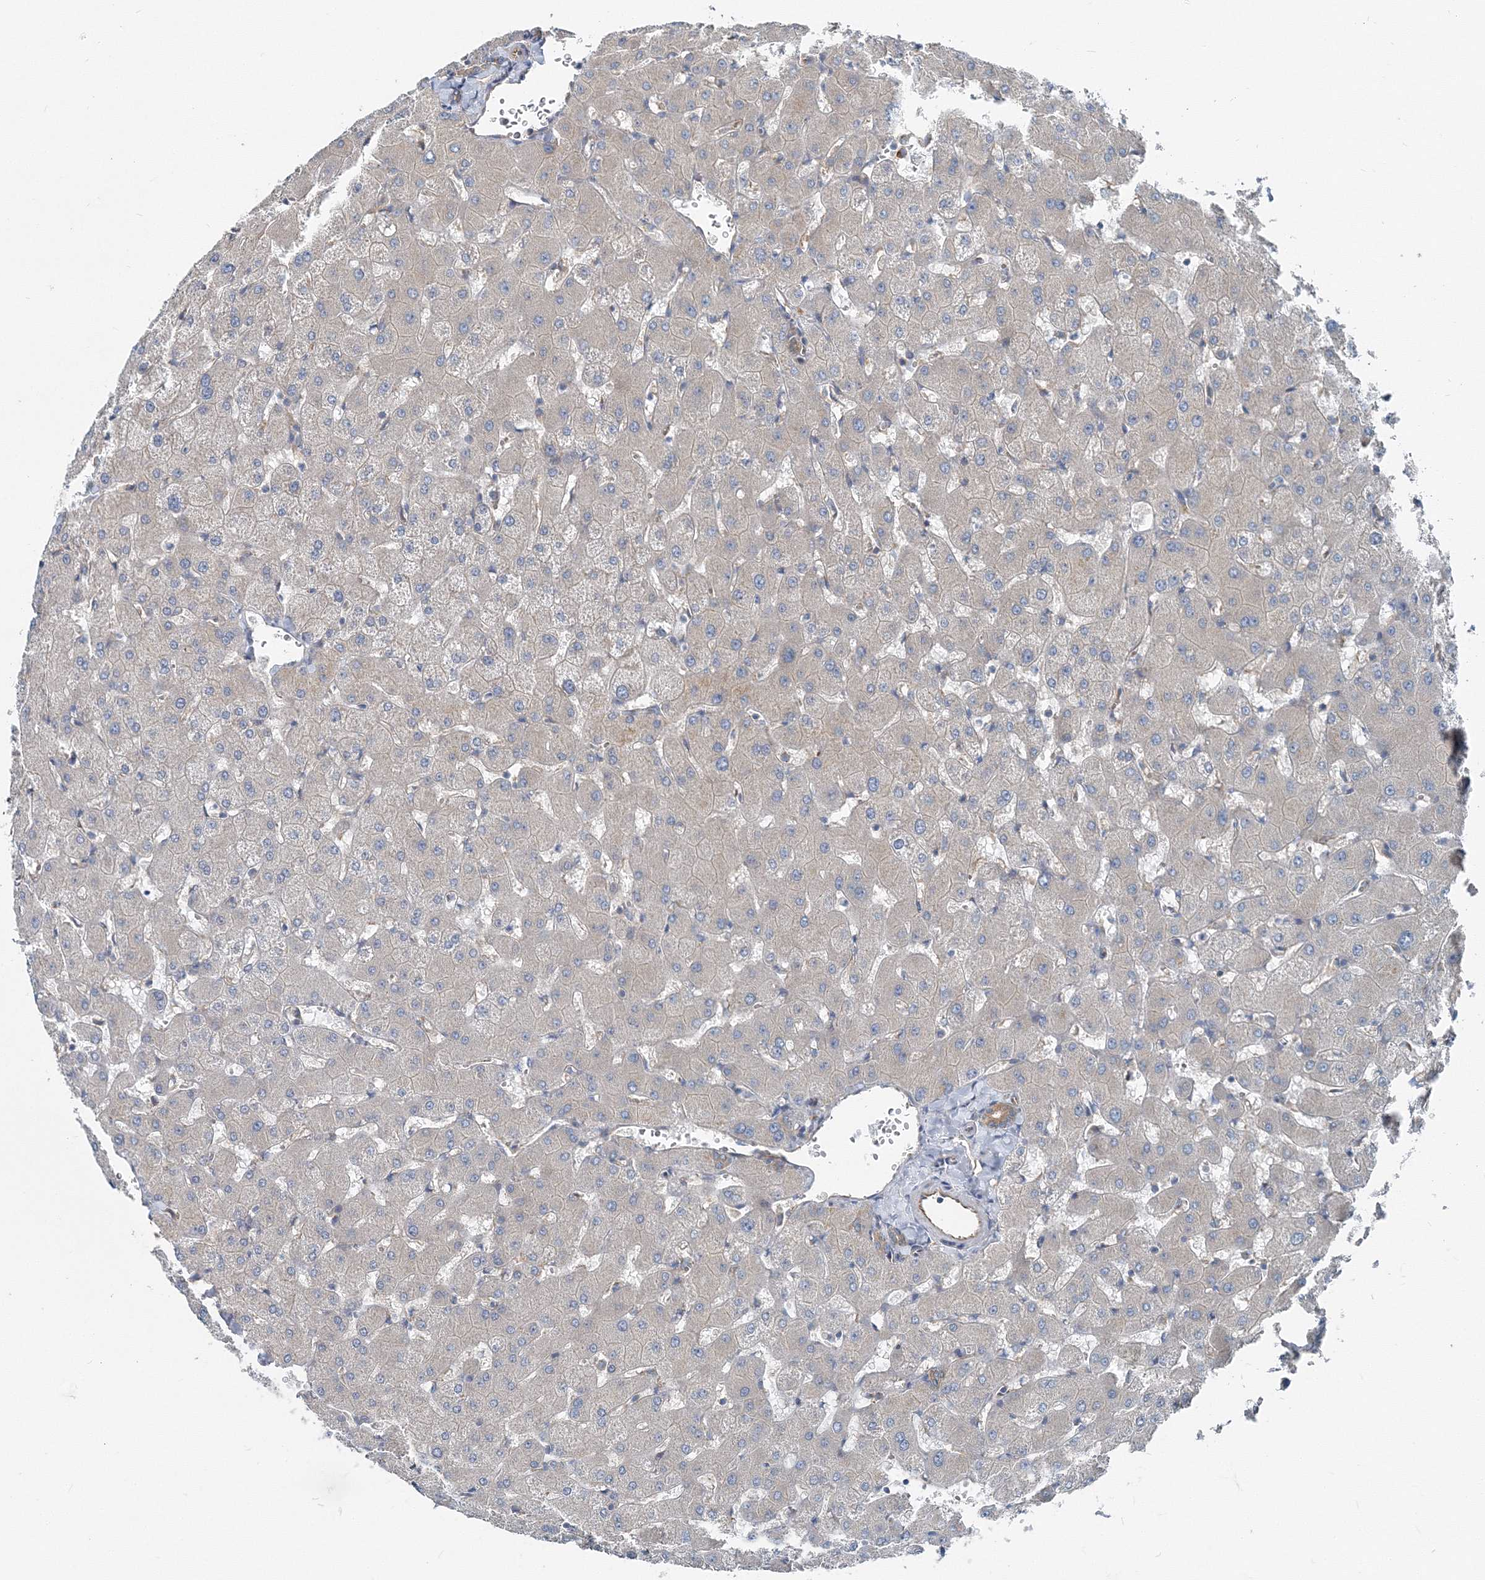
{"staining": {"intensity": "negative", "quantity": "none", "location": "none"}, "tissue": "liver", "cell_type": "Cholangiocytes", "image_type": "normal", "snomed": [{"axis": "morphology", "description": "Normal tissue, NOS"}, {"axis": "topography", "description": "Liver"}], "caption": "There is no significant staining in cholangiocytes of liver. Nuclei are stained in blue.", "gene": "MPHOSPH9", "patient": {"sex": "female", "age": 63}}